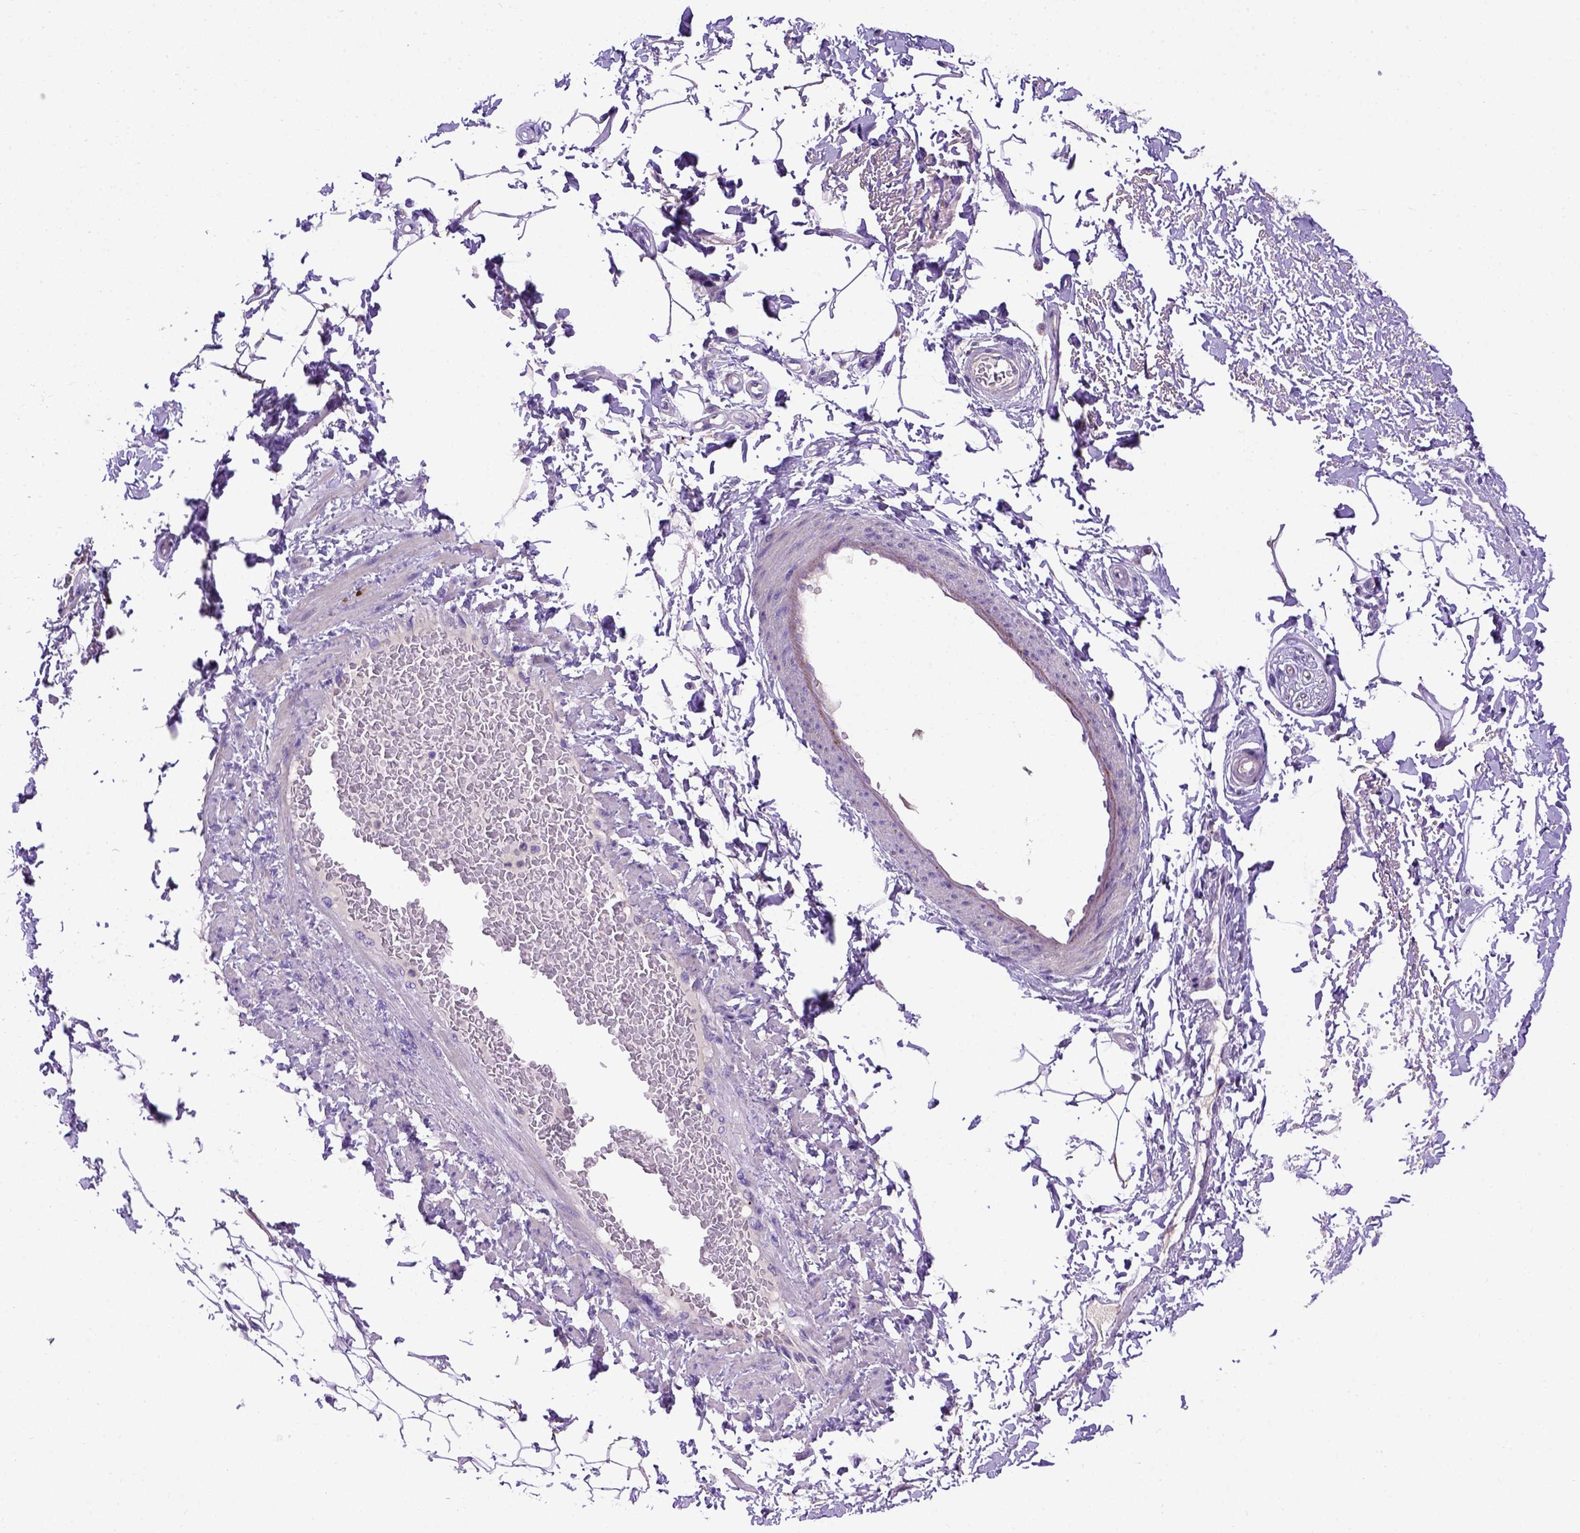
{"staining": {"intensity": "negative", "quantity": "none", "location": "none"}, "tissue": "adipose tissue", "cell_type": "Adipocytes", "image_type": "normal", "snomed": [{"axis": "morphology", "description": "Normal tissue, NOS"}, {"axis": "topography", "description": "Peripheral nerve tissue"}], "caption": "Photomicrograph shows no protein staining in adipocytes of unremarkable adipose tissue.", "gene": "ADAM12", "patient": {"sex": "male", "age": 51}}